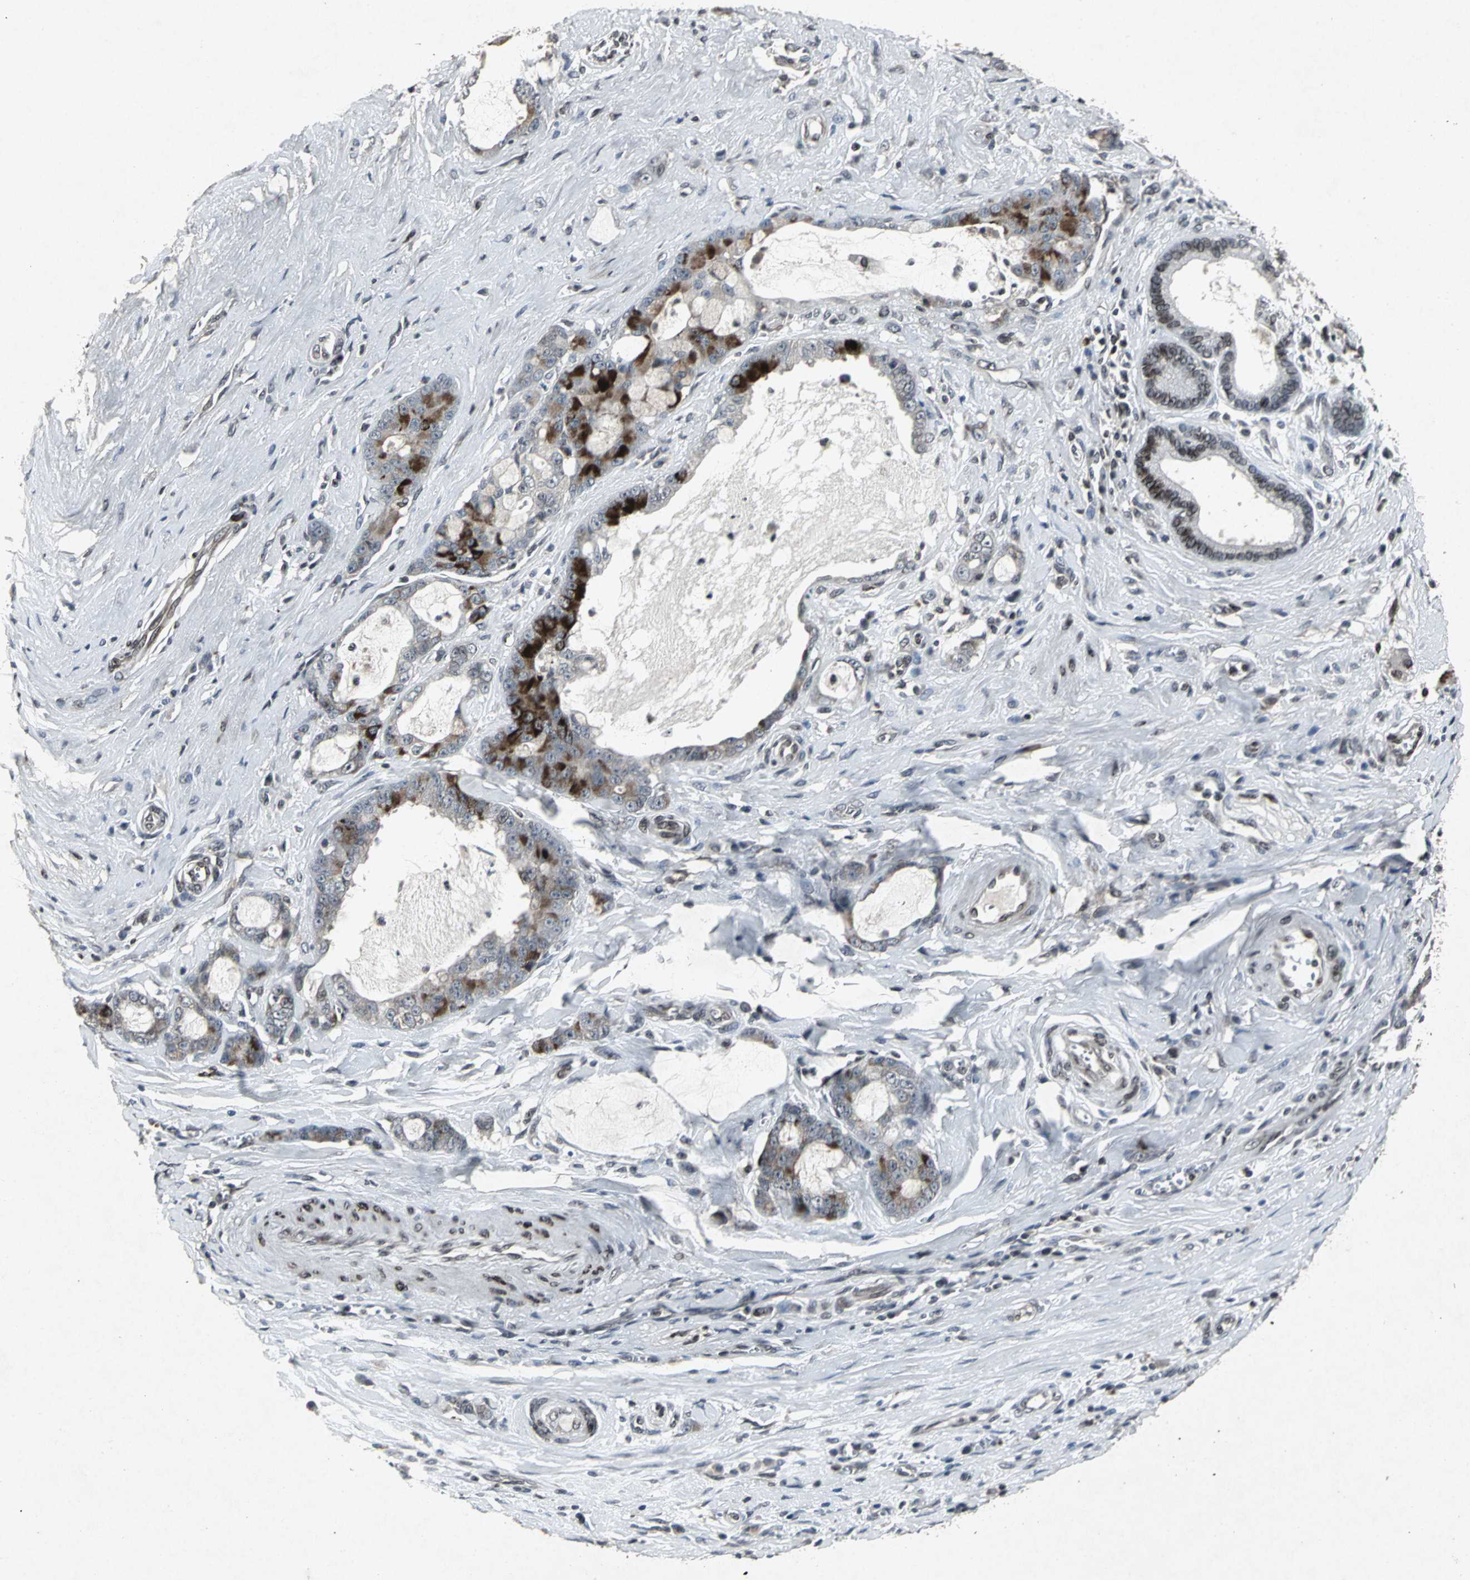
{"staining": {"intensity": "strong", "quantity": "25%-75%", "location": "cytoplasmic/membranous"}, "tissue": "pancreatic cancer", "cell_type": "Tumor cells", "image_type": "cancer", "snomed": [{"axis": "morphology", "description": "Adenocarcinoma, NOS"}, {"axis": "topography", "description": "Pancreas"}], "caption": "This image reveals IHC staining of human adenocarcinoma (pancreatic), with high strong cytoplasmic/membranous positivity in approximately 25%-75% of tumor cells.", "gene": "SH2B3", "patient": {"sex": "female", "age": 73}}